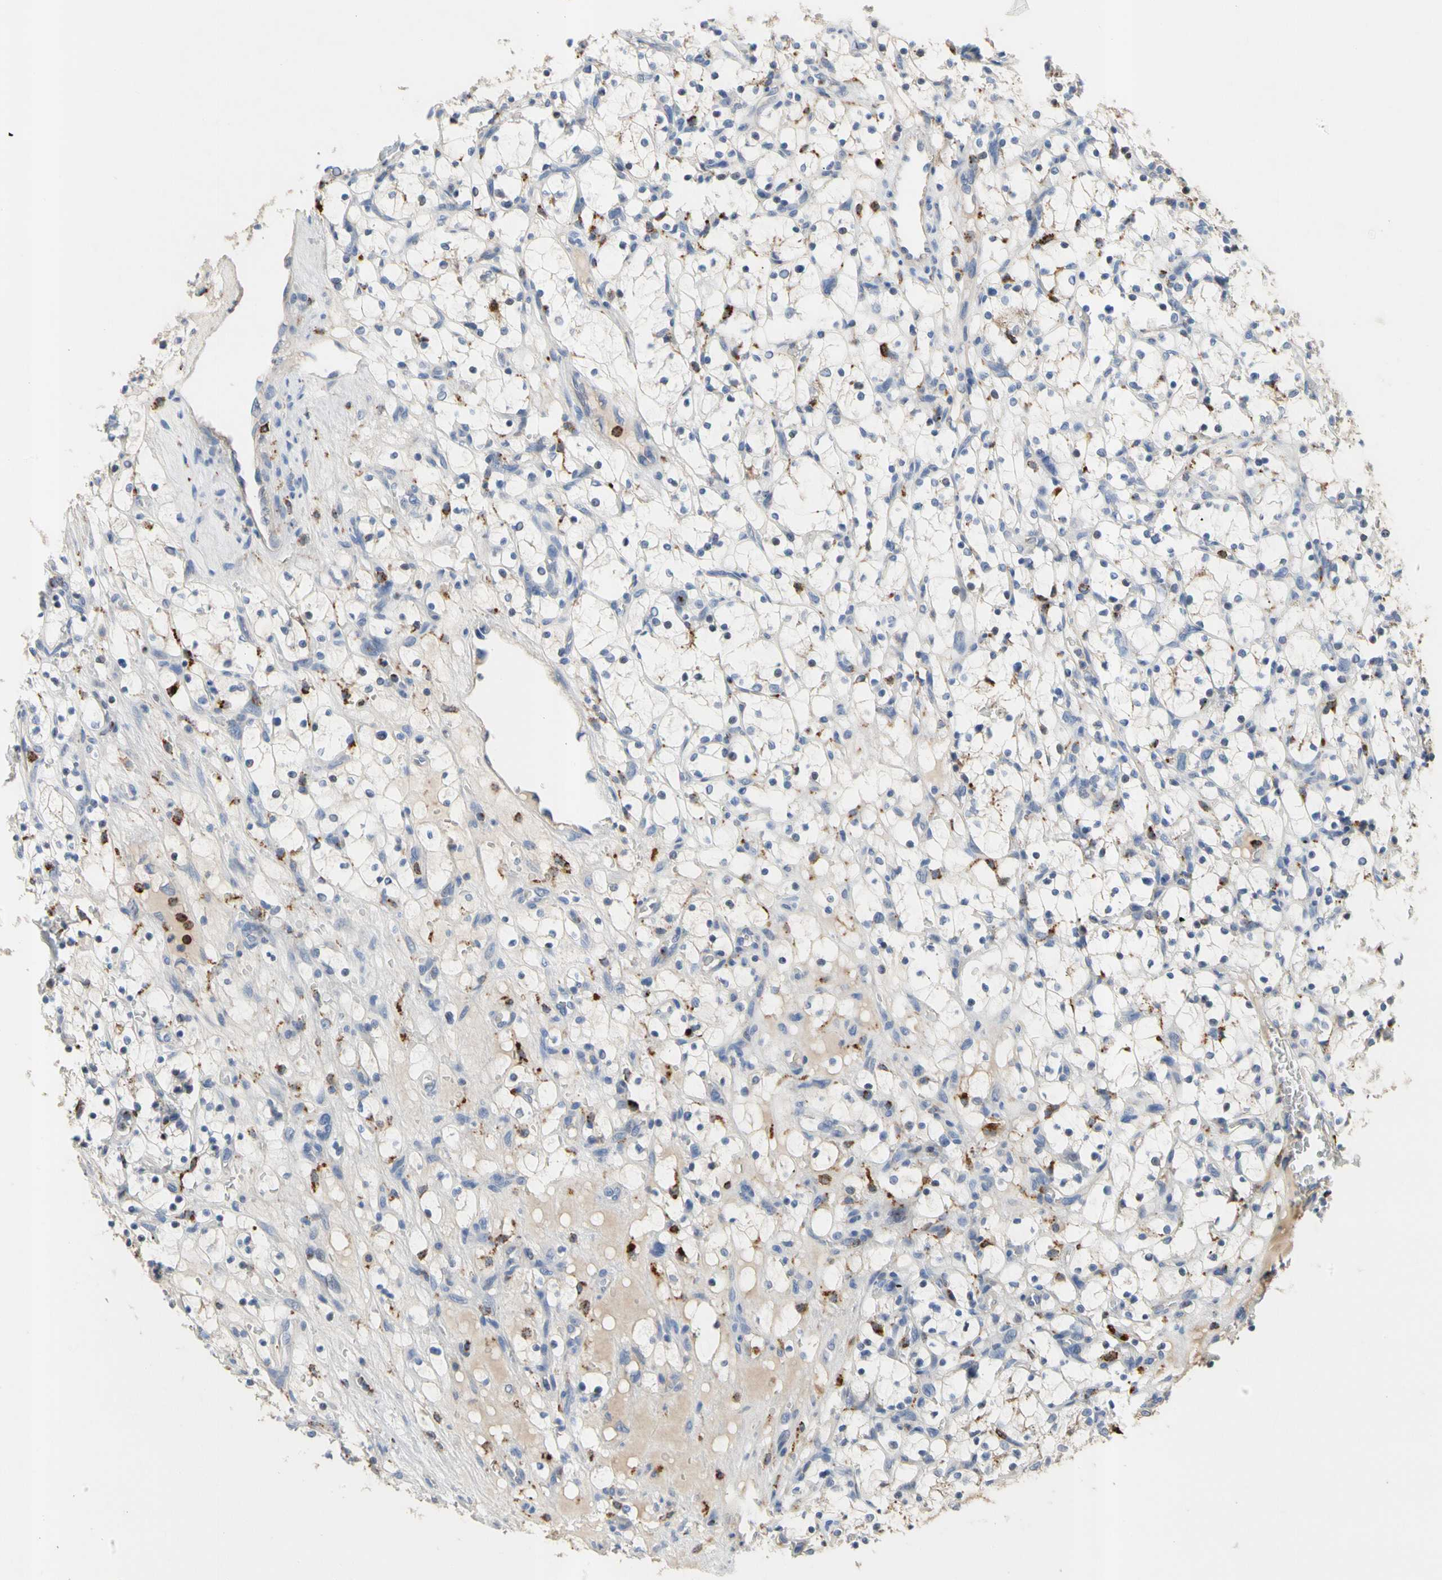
{"staining": {"intensity": "negative", "quantity": "none", "location": "none"}, "tissue": "renal cancer", "cell_type": "Tumor cells", "image_type": "cancer", "snomed": [{"axis": "morphology", "description": "Adenocarcinoma, NOS"}, {"axis": "topography", "description": "Kidney"}], "caption": "High magnification brightfield microscopy of adenocarcinoma (renal) stained with DAB (3,3'-diaminobenzidine) (brown) and counterstained with hematoxylin (blue): tumor cells show no significant expression.", "gene": "ADA2", "patient": {"sex": "female", "age": 69}}